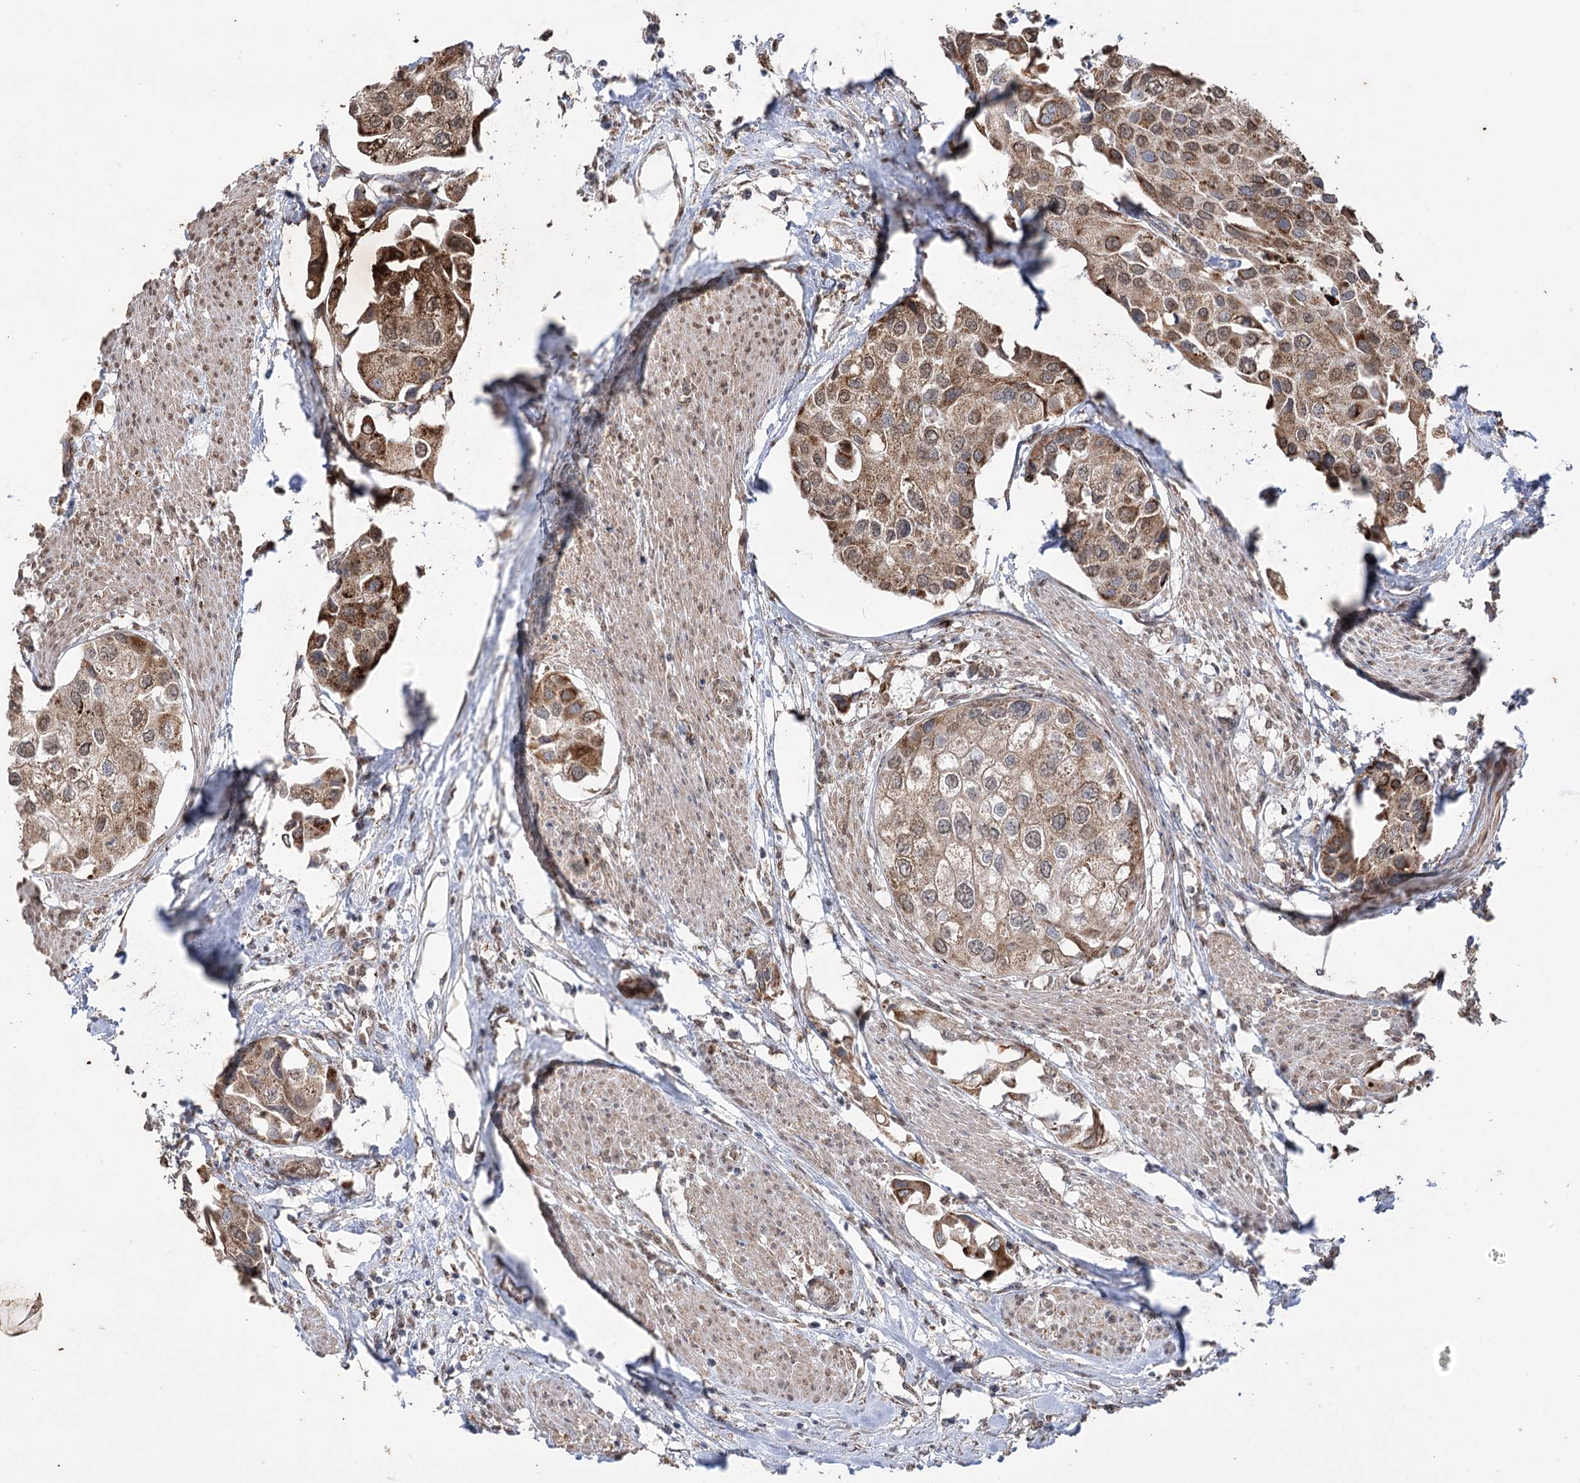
{"staining": {"intensity": "moderate", "quantity": ">75%", "location": "cytoplasmic/membranous"}, "tissue": "urothelial cancer", "cell_type": "Tumor cells", "image_type": "cancer", "snomed": [{"axis": "morphology", "description": "Urothelial carcinoma, High grade"}, {"axis": "topography", "description": "Urinary bladder"}], "caption": "High-grade urothelial carcinoma stained with a protein marker demonstrates moderate staining in tumor cells.", "gene": "ZSCAN23", "patient": {"sex": "male", "age": 64}}